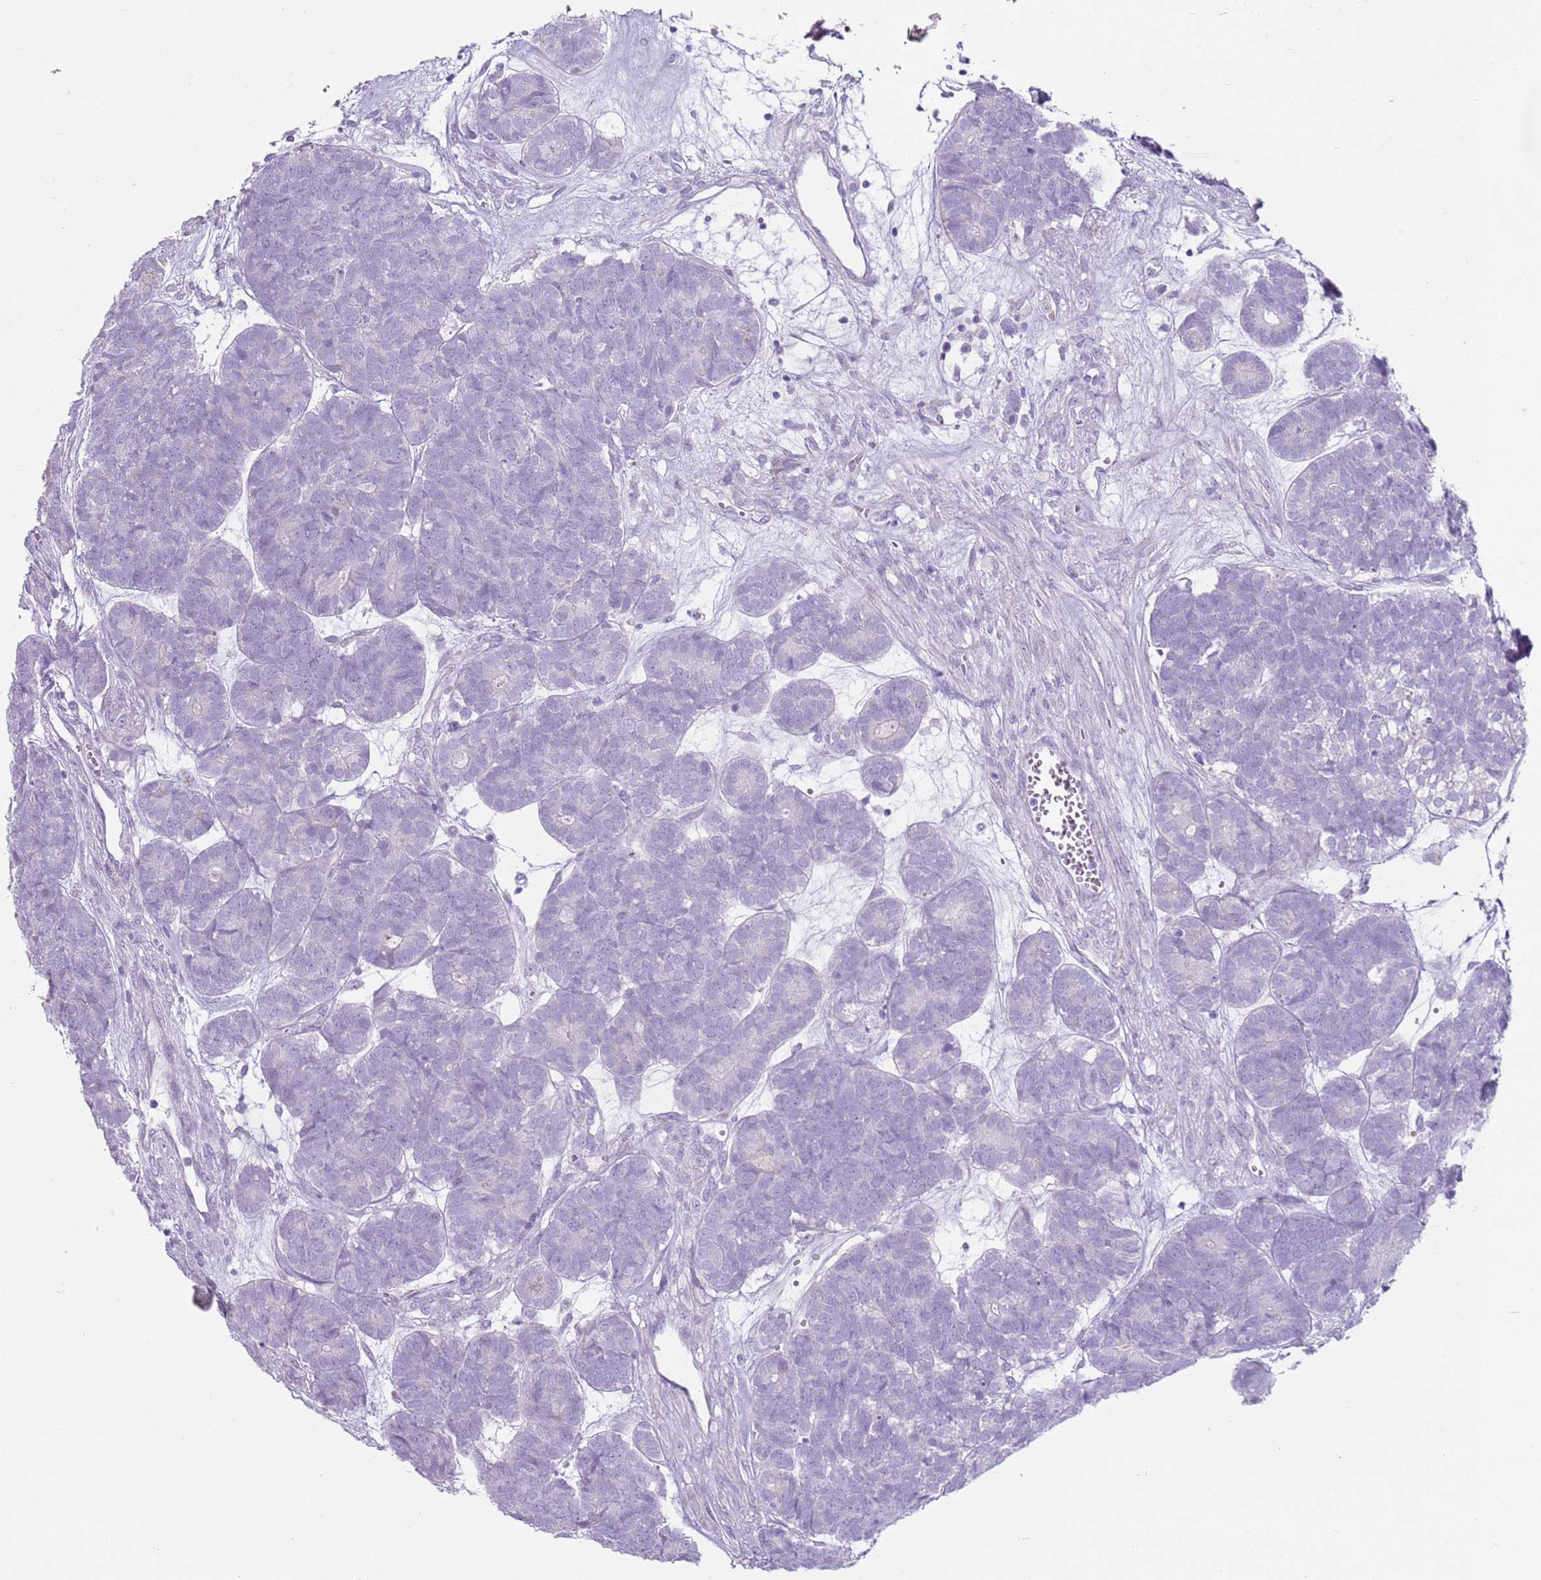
{"staining": {"intensity": "negative", "quantity": "none", "location": "none"}, "tissue": "head and neck cancer", "cell_type": "Tumor cells", "image_type": "cancer", "snomed": [{"axis": "morphology", "description": "Adenocarcinoma, NOS"}, {"axis": "topography", "description": "Head-Neck"}], "caption": "The histopathology image shows no staining of tumor cells in head and neck adenocarcinoma.", "gene": "CD177", "patient": {"sex": "female", "age": 81}}